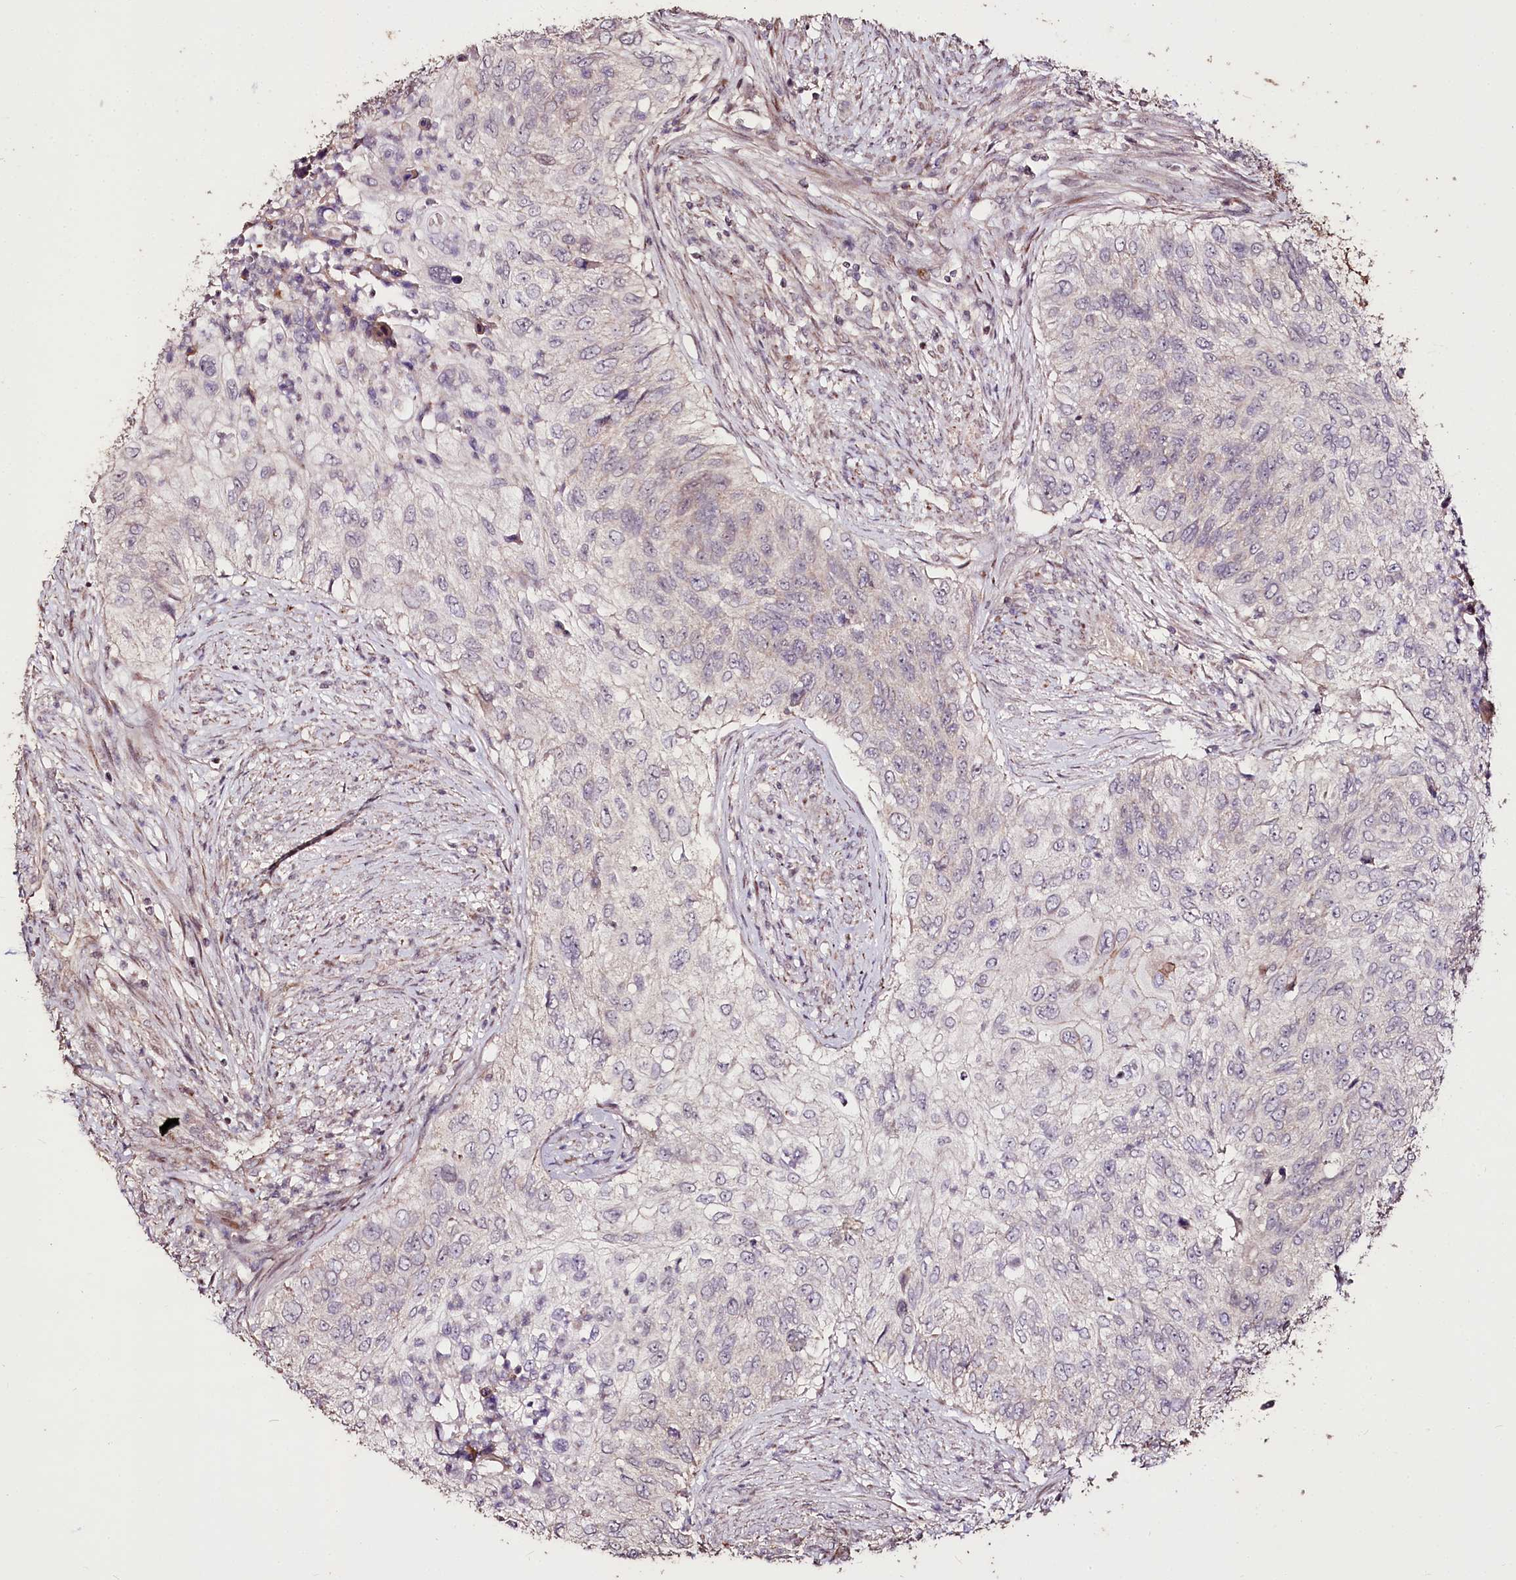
{"staining": {"intensity": "negative", "quantity": "none", "location": "none"}, "tissue": "urothelial cancer", "cell_type": "Tumor cells", "image_type": "cancer", "snomed": [{"axis": "morphology", "description": "Urothelial carcinoma, High grade"}, {"axis": "topography", "description": "Urinary bladder"}], "caption": "Protein analysis of urothelial carcinoma (high-grade) reveals no significant staining in tumor cells.", "gene": "CARD19", "patient": {"sex": "female", "age": 60}}